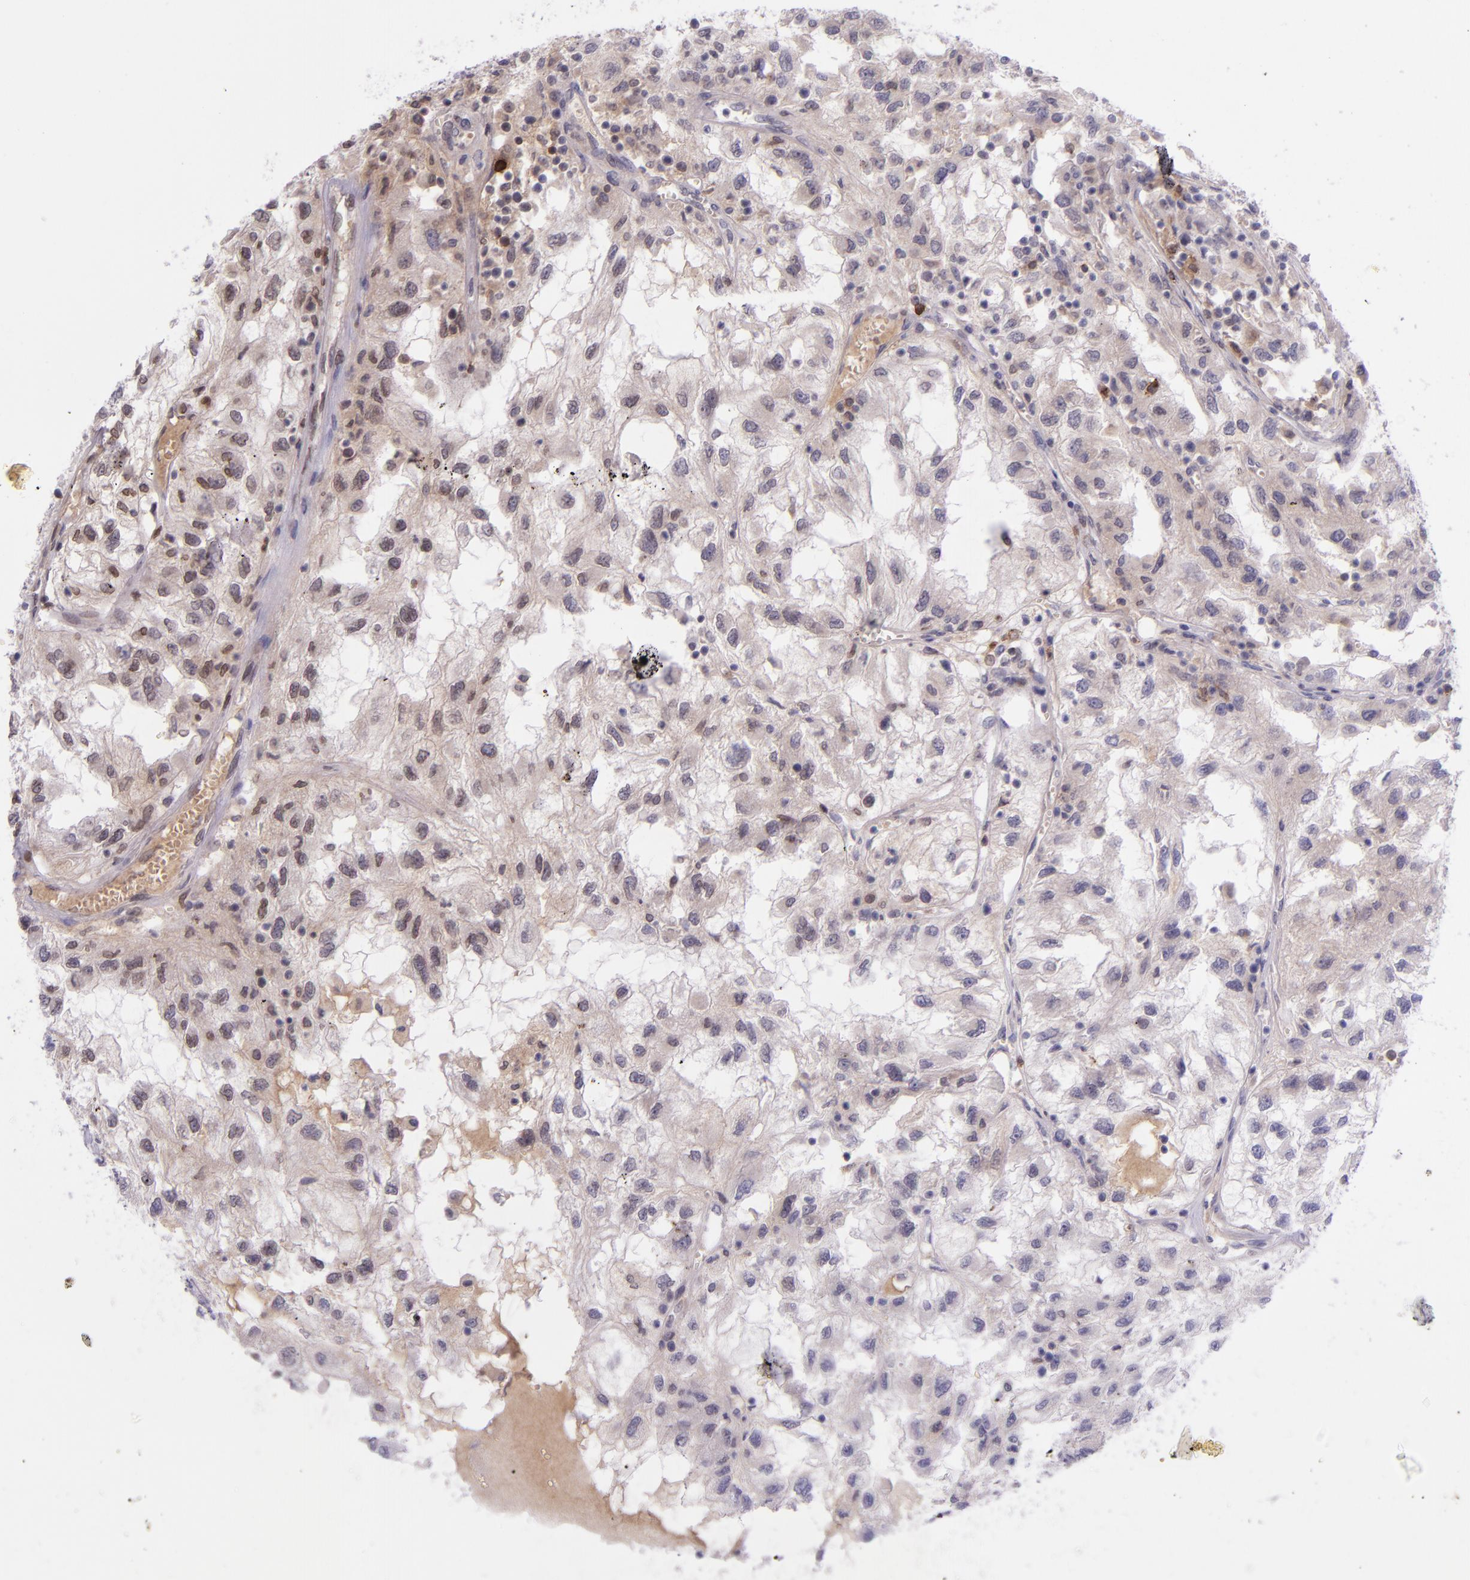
{"staining": {"intensity": "weak", "quantity": "25%-75%", "location": "cytoplasmic/membranous"}, "tissue": "renal cancer", "cell_type": "Tumor cells", "image_type": "cancer", "snomed": [{"axis": "morphology", "description": "Normal tissue, NOS"}, {"axis": "morphology", "description": "Adenocarcinoma, NOS"}, {"axis": "topography", "description": "Kidney"}], "caption": "Renal adenocarcinoma stained with immunohistochemistry (IHC) shows weak cytoplasmic/membranous expression in about 25%-75% of tumor cells.", "gene": "SELL", "patient": {"sex": "male", "age": 71}}